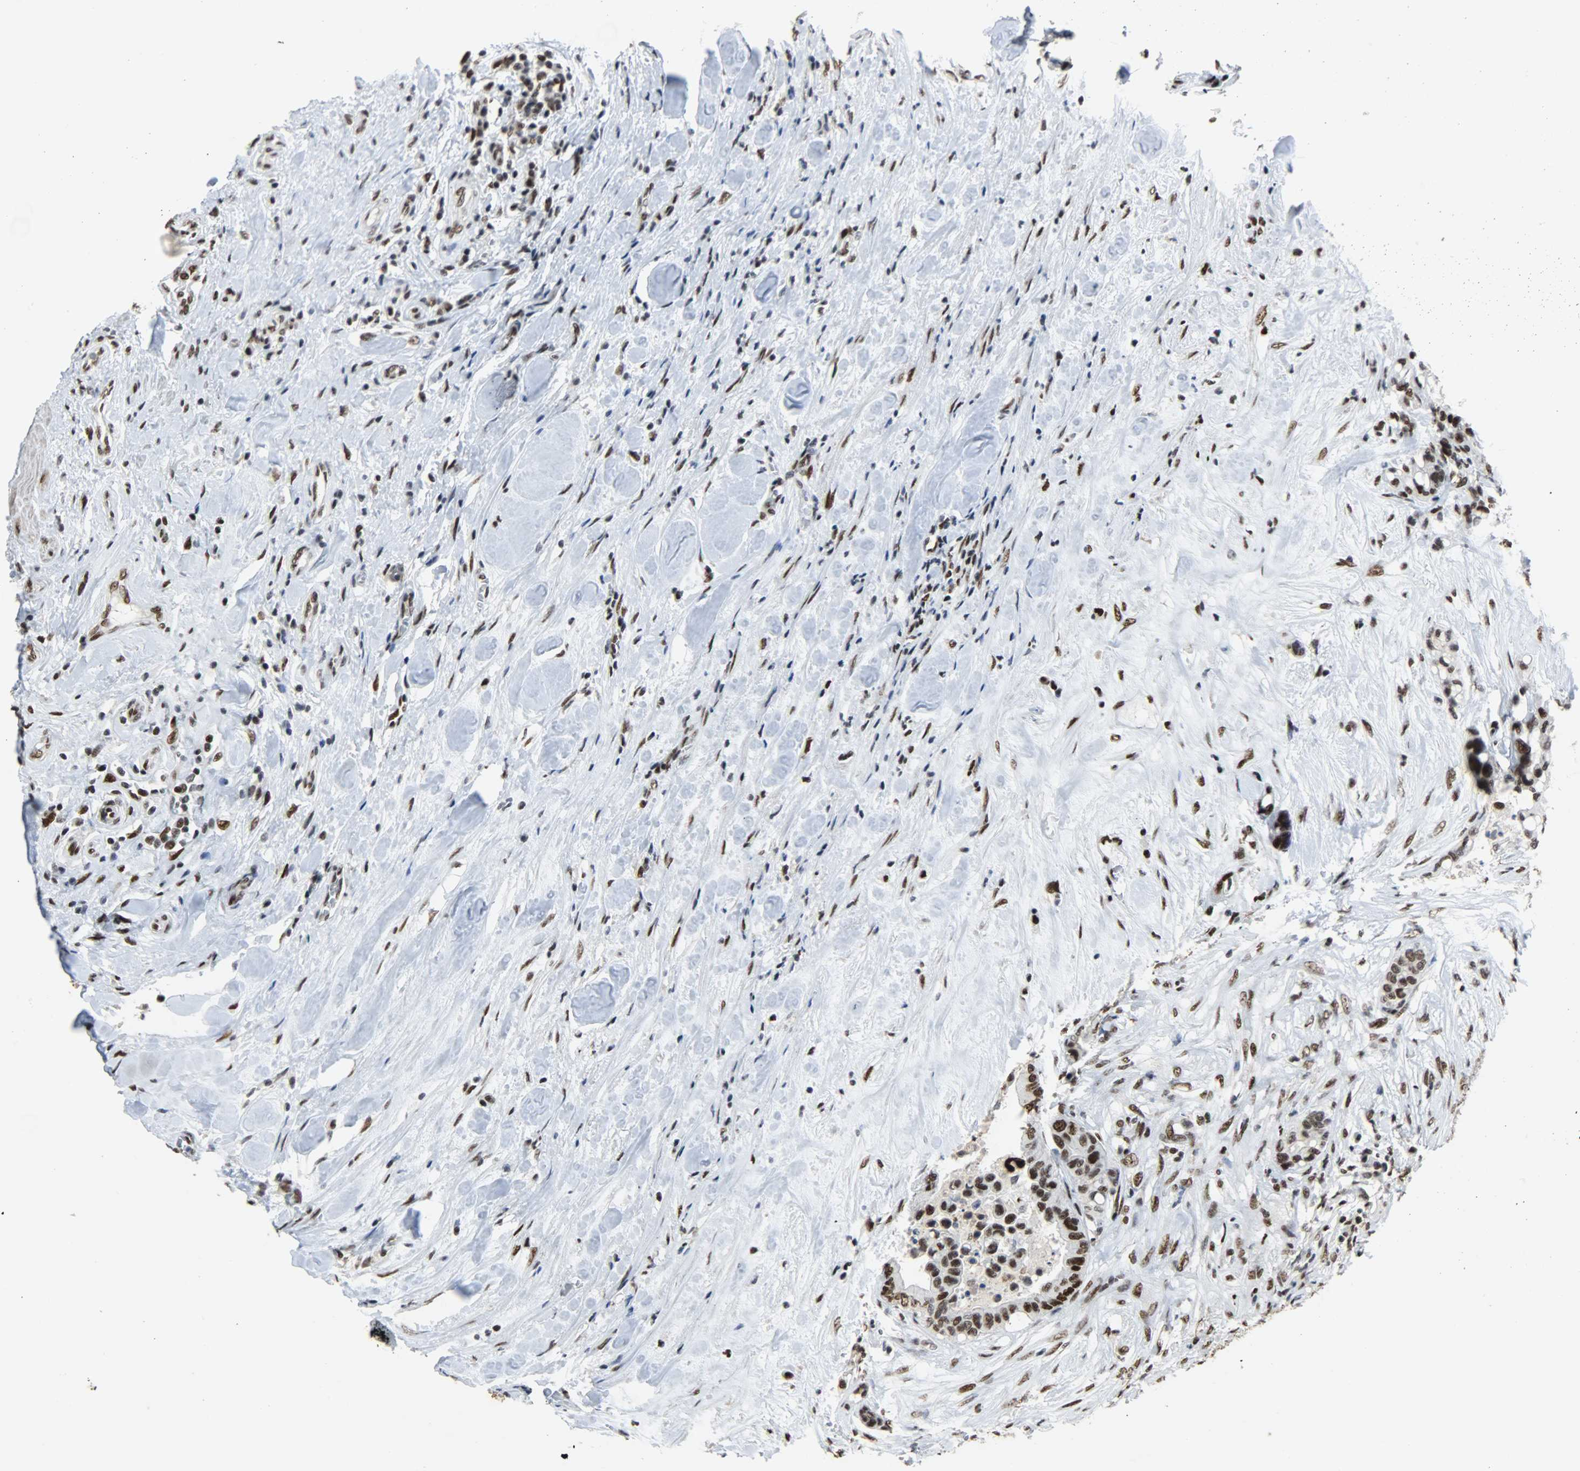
{"staining": {"intensity": "strong", "quantity": ">75%", "location": "nuclear"}, "tissue": "colorectal cancer", "cell_type": "Tumor cells", "image_type": "cancer", "snomed": [{"axis": "morphology", "description": "Adenocarcinoma, NOS"}, {"axis": "topography", "description": "Colon"}], "caption": "DAB (3,3'-diaminobenzidine) immunohistochemical staining of human colorectal cancer (adenocarcinoma) exhibits strong nuclear protein expression in approximately >75% of tumor cells.", "gene": "SSB", "patient": {"sex": "male", "age": 82}}